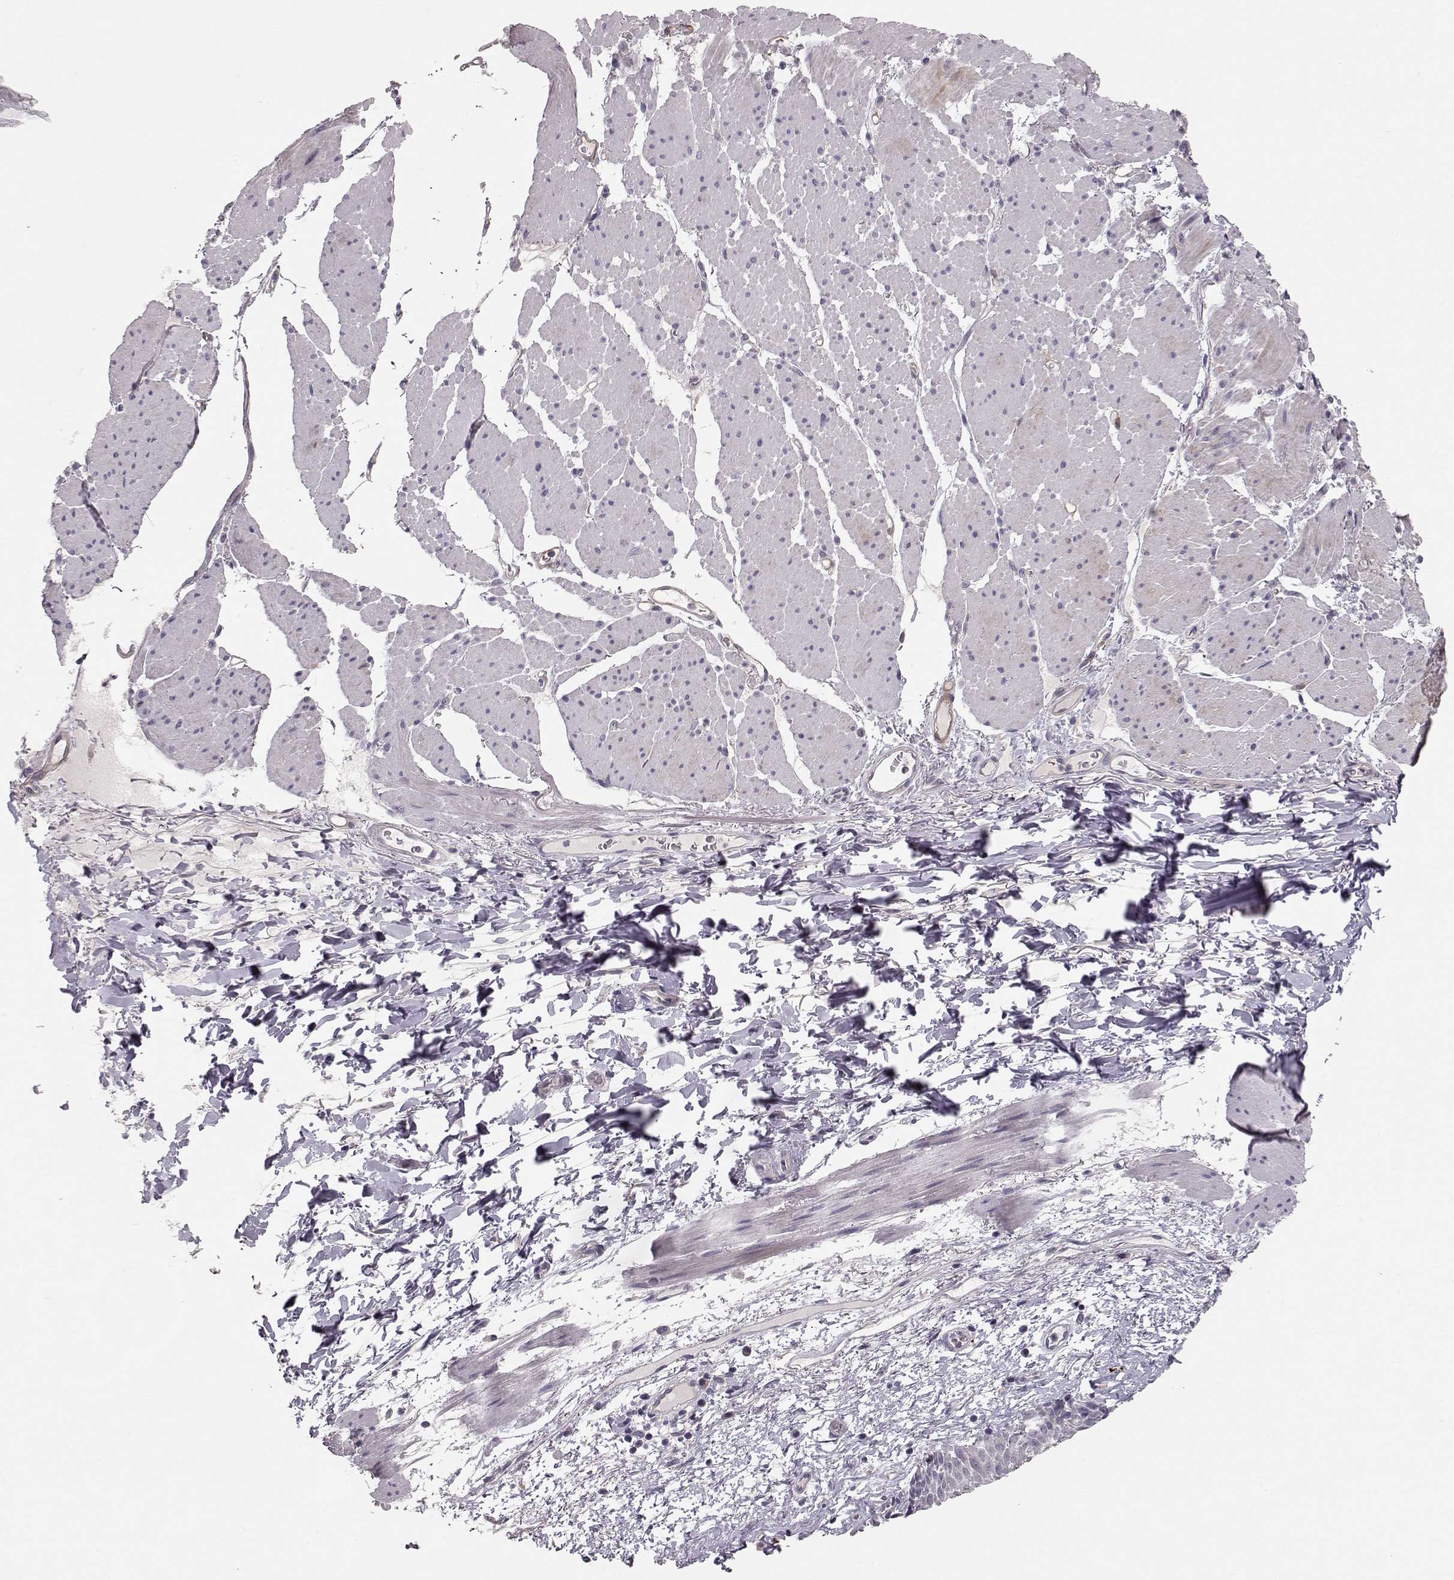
{"staining": {"intensity": "negative", "quantity": "none", "location": "none"}, "tissue": "esophagus", "cell_type": "Squamous epithelial cells", "image_type": "normal", "snomed": [{"axis": "morphology", "description": "Normal tissue, NOS"}, {"axis": "topography", "description": "Esophagus"}], "caption": "Normal esophagus was stained to show a protein in brown. There is no significant expression in squamous epithelial cells.", "gene": "ARHGAP8", "patient": {"sex": "male", "age": 76}}